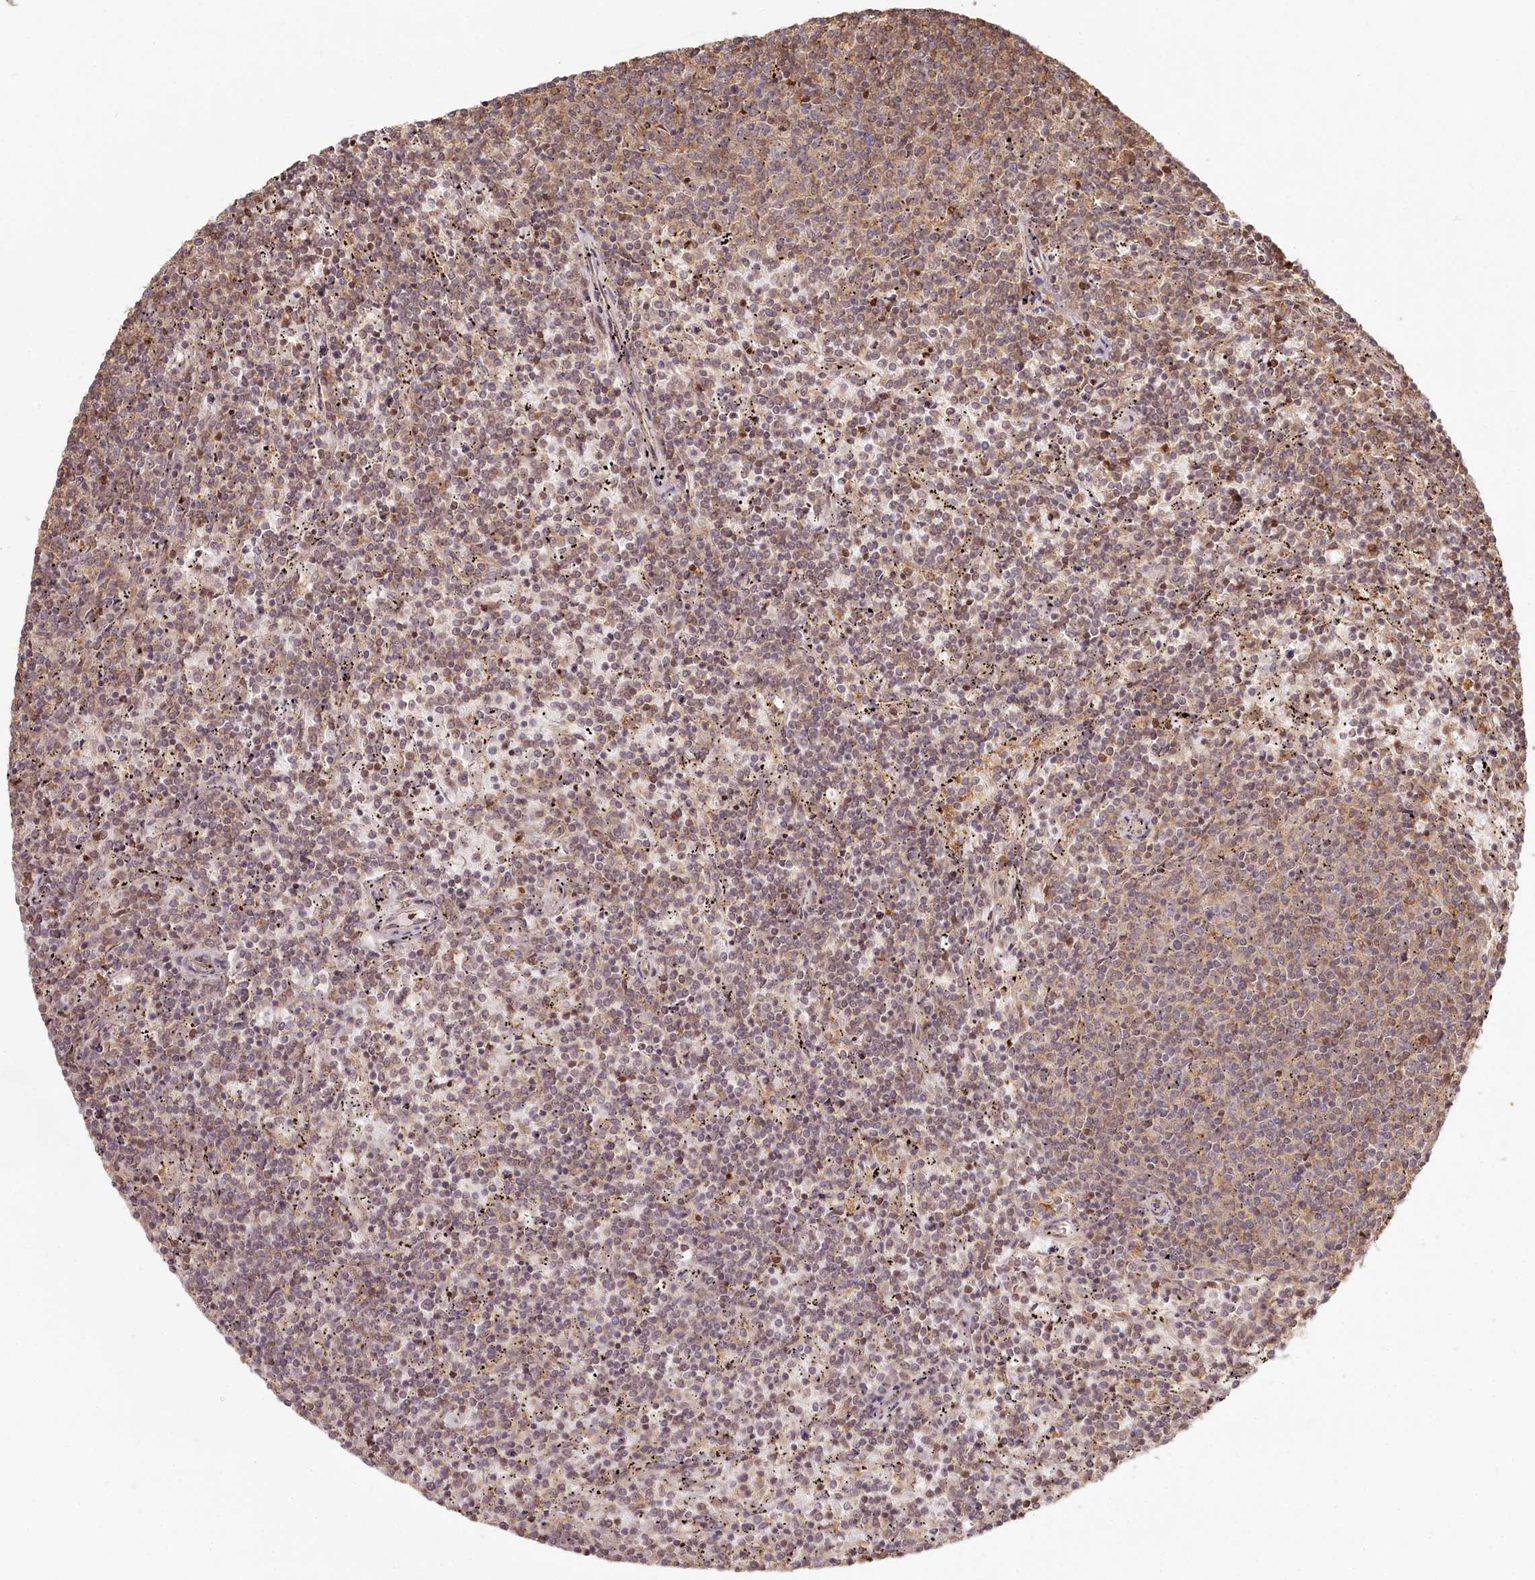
{"staining": {"intensity": "weak", "quantity": ">75%", "location": "cytoplasmic/membranous"}, "tissue": "lymphoma", "cell_type": "Tumor cells", "image_type": "cancer", "snomed": [{"axis": "morphology", "description": "Malignant lymphoma, non-Hodgkin's type, Low grade"}, {"axis": "topography", "description": "Spleen"}], "caption": "A brown stain labels weak cytoplasmic/membranous positivity of a protein in human malignant lymphoma, non-Hodgkin's type (low-grade) tumor cells.", "gene": "TMIE", "patient": {"sex": "female", "age": 50}}